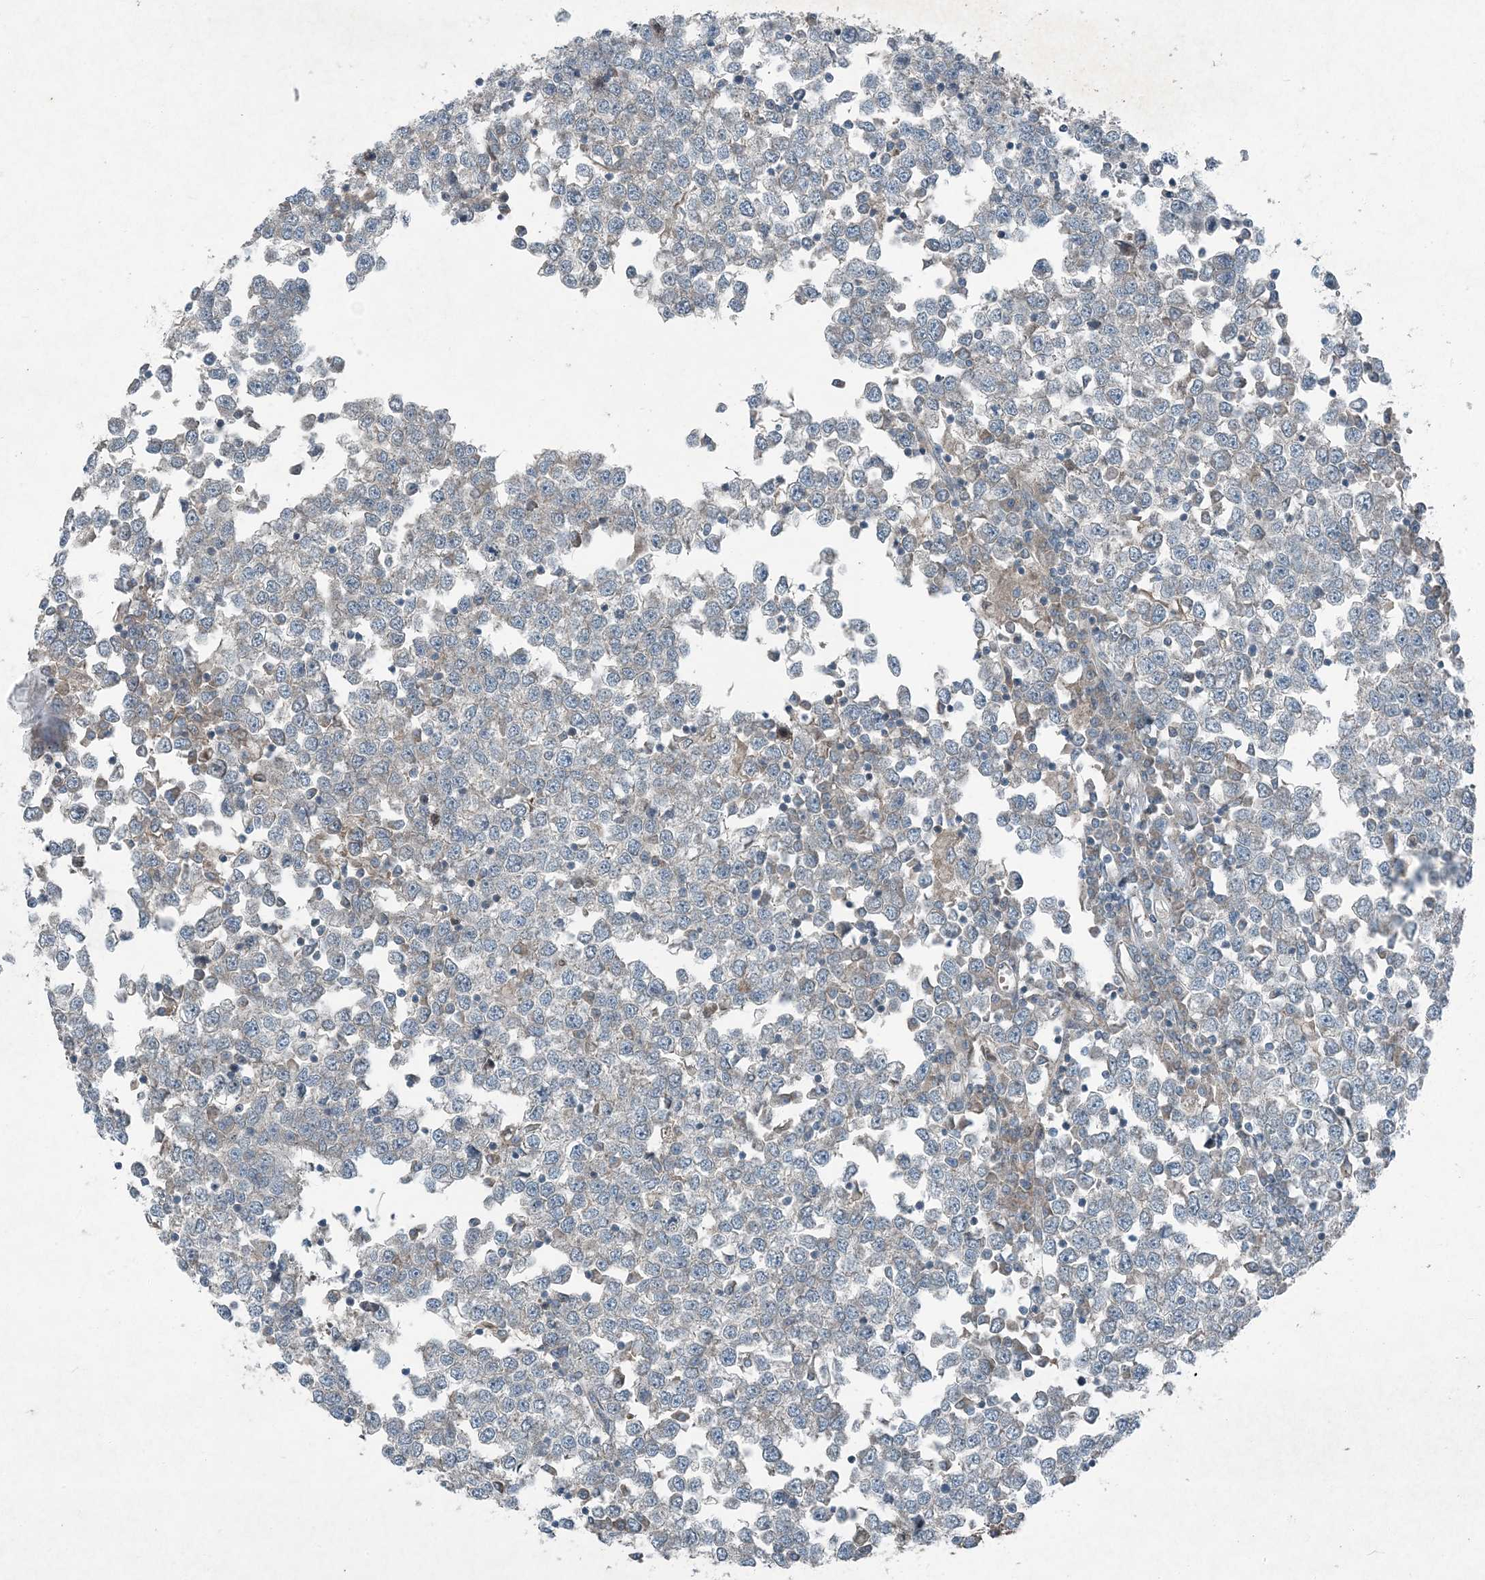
{"staining": {"intensity": "weak", "quantity": "<25%", "location": "cytoplasmic/membranous"}, "tissue": "testis cancer", "cell_type": "Tumor cells", "image_type": "cancer", "snomed": [{"axis": "morphology", "description": "Seminoma, NOS"}, {"axis": "topography", "description": "Testis"}], "caption": "Immunohistochemistry image of human testis cancer (seminoma) stained for a protein (brown), which shows no staining in tumor cells.", "gene": "APOM", "patient": {"sex": "male", "age": 65}}